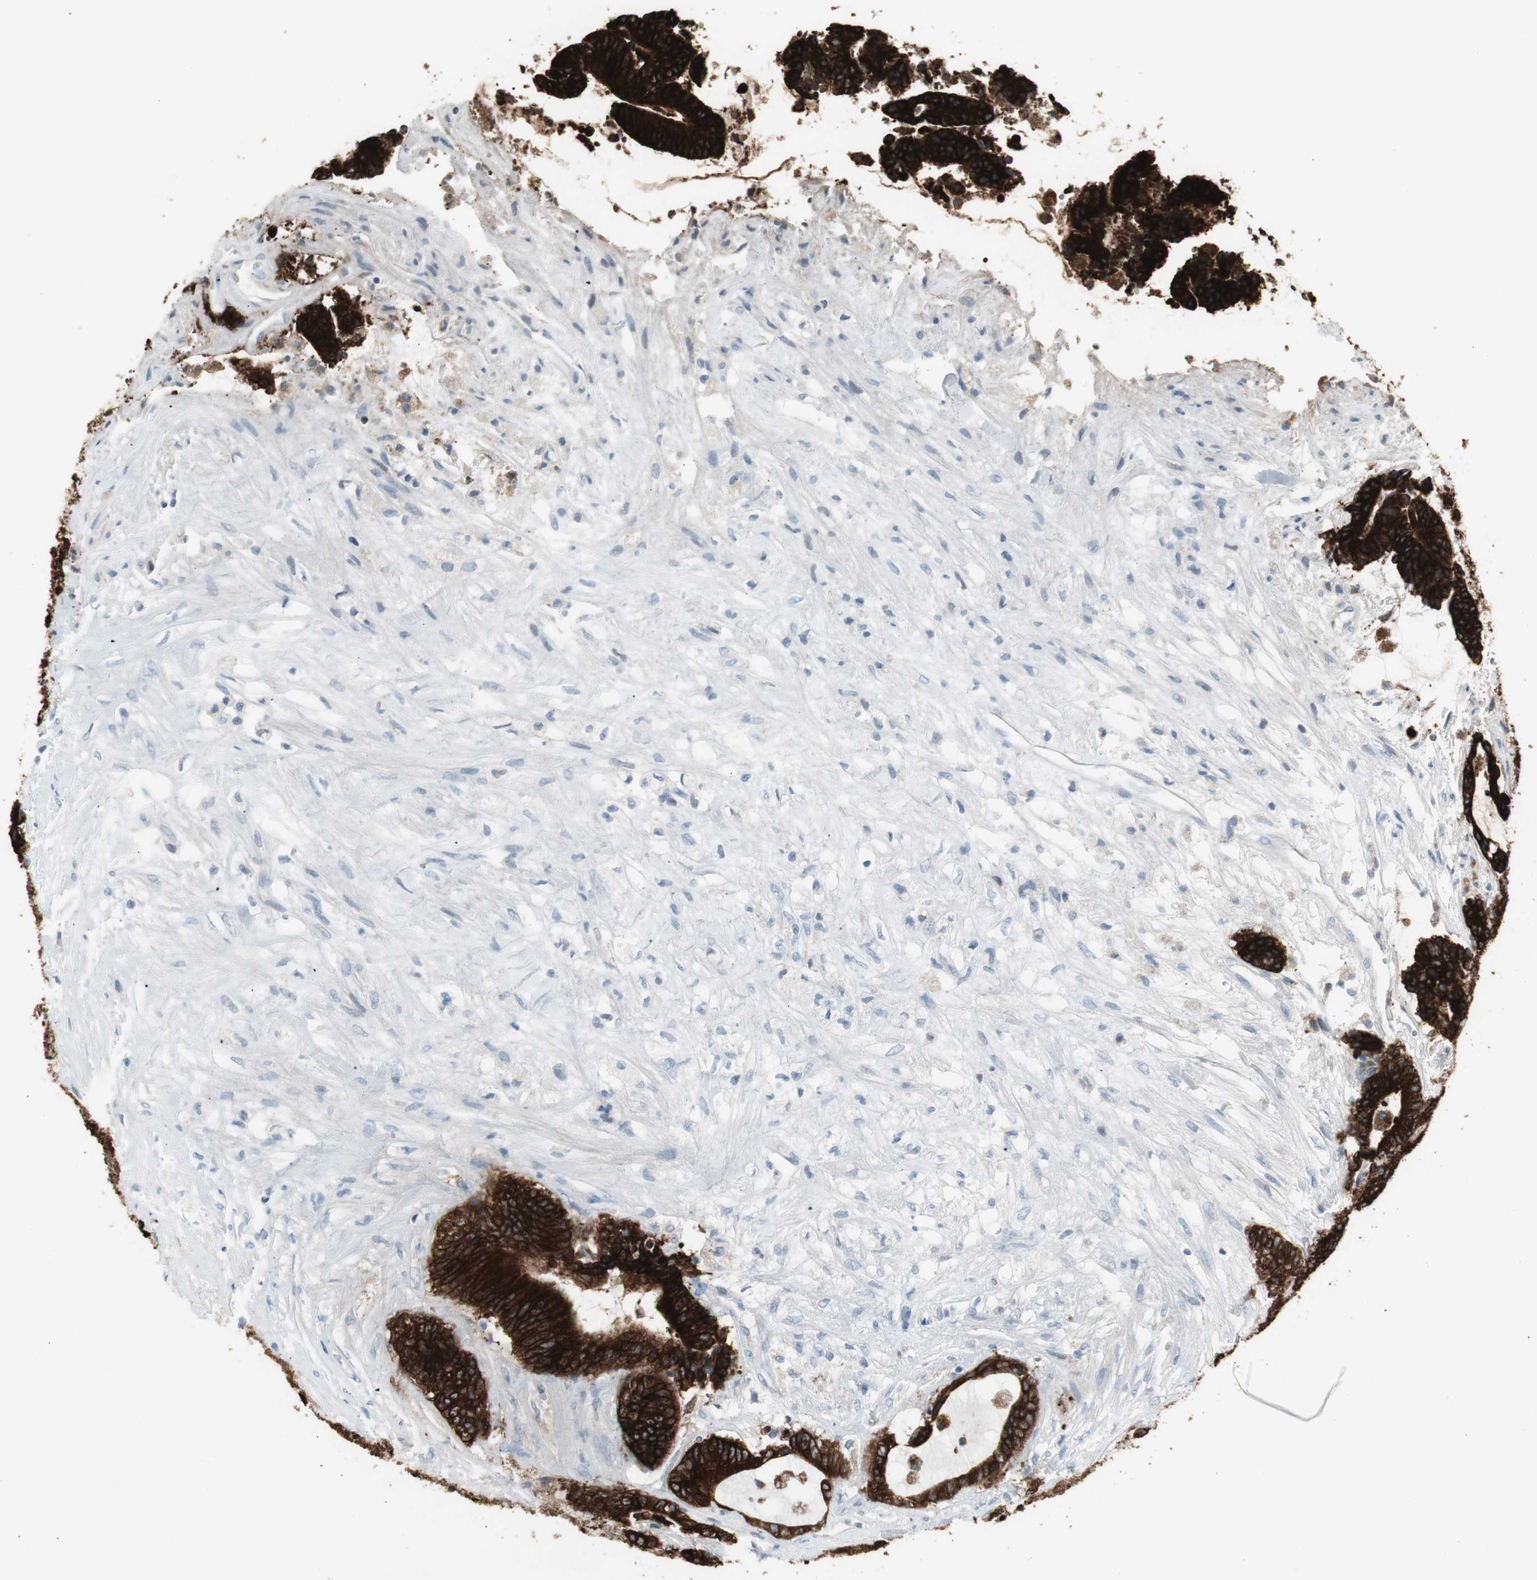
{"staining": {"intensity": "strong", "quantity": ">75%", "location": "cytoplasmic/membranous"}, "tissue": "colorectal cancer", "cell_type": "Tumor cells", "image_type": "cancer", "snomed": [{"axis": "morphology", "description": "Adenocarcinoma, NOS"}, {"axis": "topography", "description": "Colon"}], "caption": "A micrograph showing strong cytoplasmic/membranous expression in about >75% of tumor cells in colorectal cancer, as visualized by brown immunohistochemical staining.", "gene": "AGR2", "patient": {"sex": "female", "age": 84}}